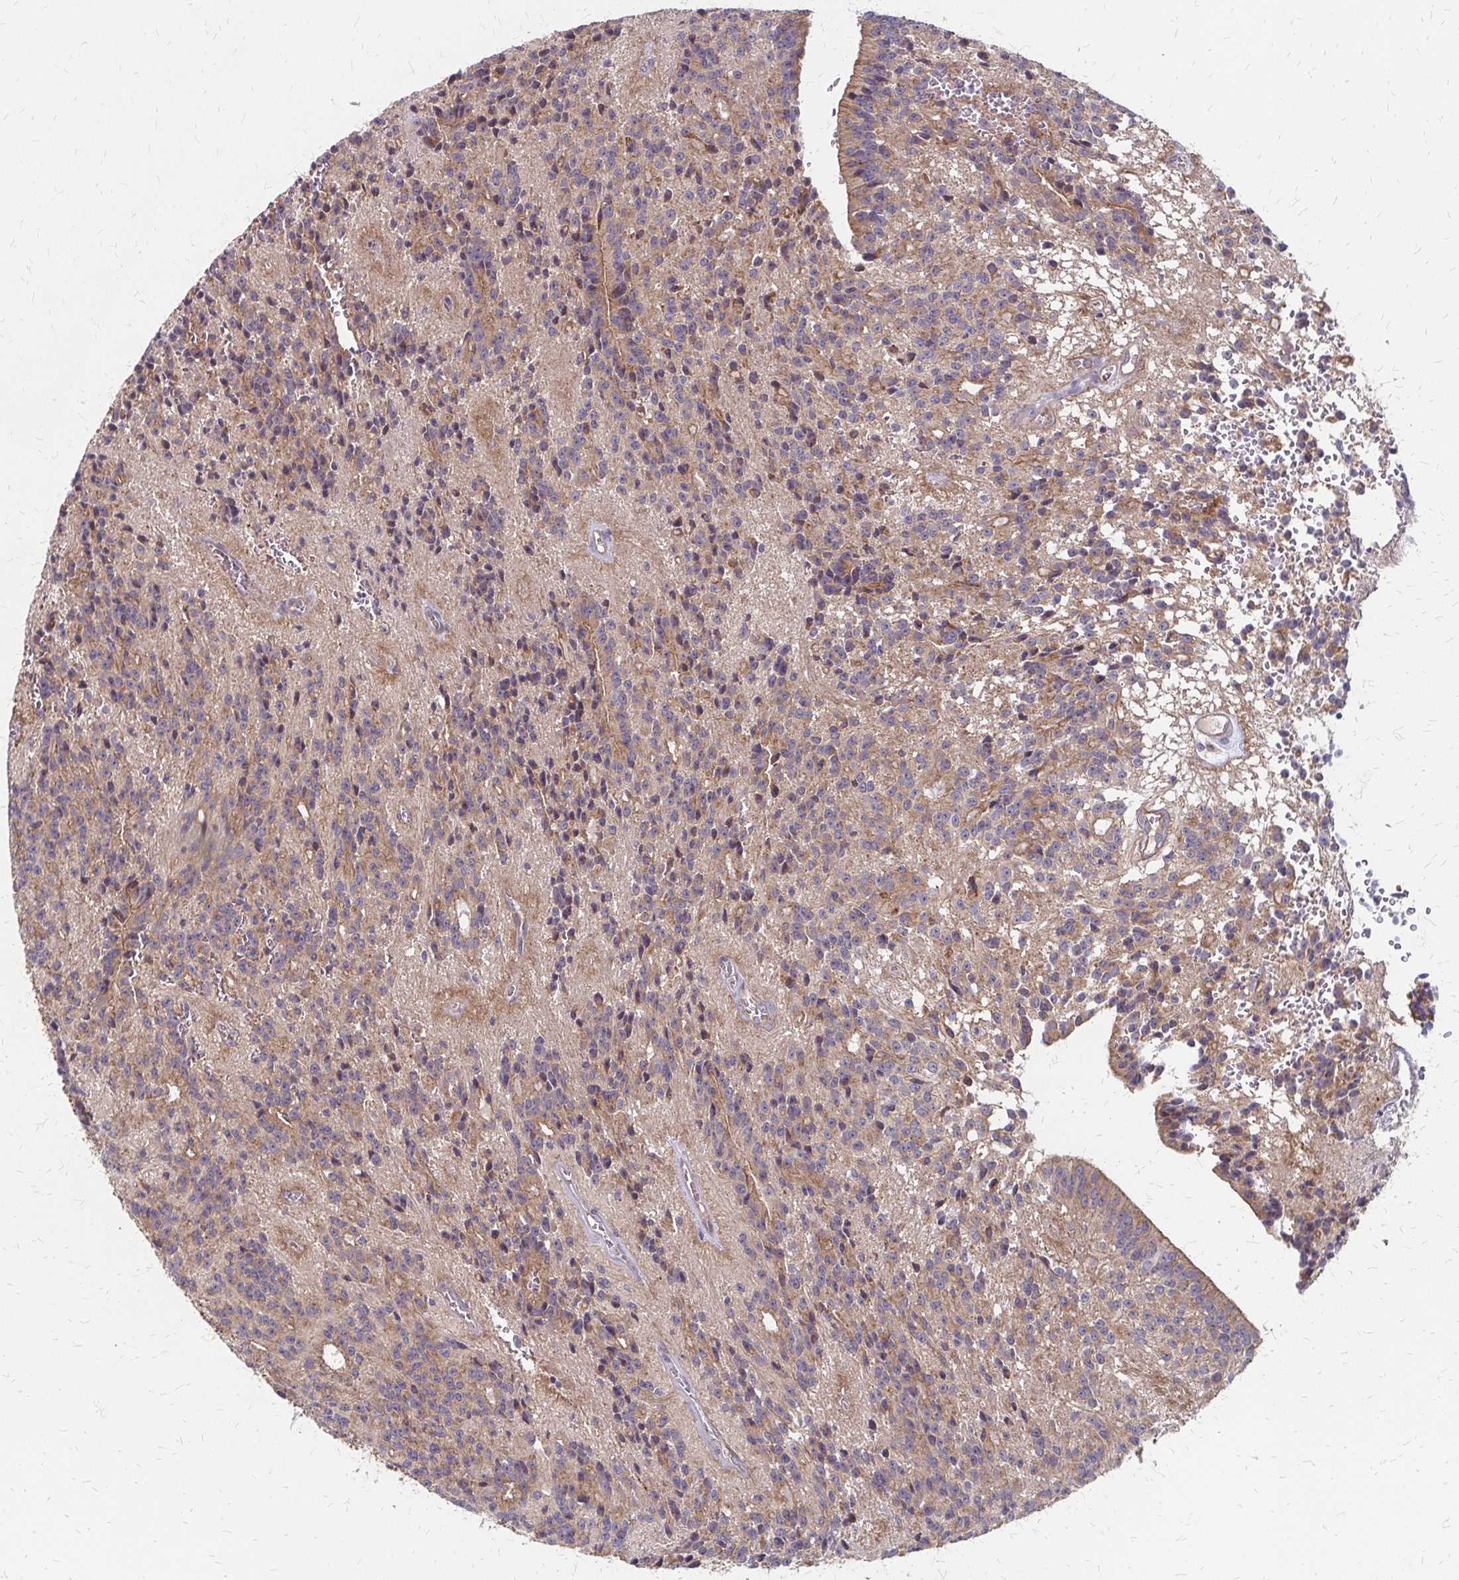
{"staining": {"intensity": "weak", "quantity": ">75%", "location": "cytoplasmic/membranous"}, "tissue": "glioma", "cell_type": "Tumor cells", "image_type": "cancer", "snomed": [{"axis": "morphology", "description": "Glioma, malignant, Low grade"}, {"axis": "topography", "description": "Brain"}], "caption": "Immunohistochemistry (IHC) histopathology image of human glioma stained for a protein (brown), which displays low levels of weak cytoplasmic/membranous positivity in approximately >75% of tumor cells.", "gene": "ZNF383", "patient": {"sex": "male", "age": 31}}